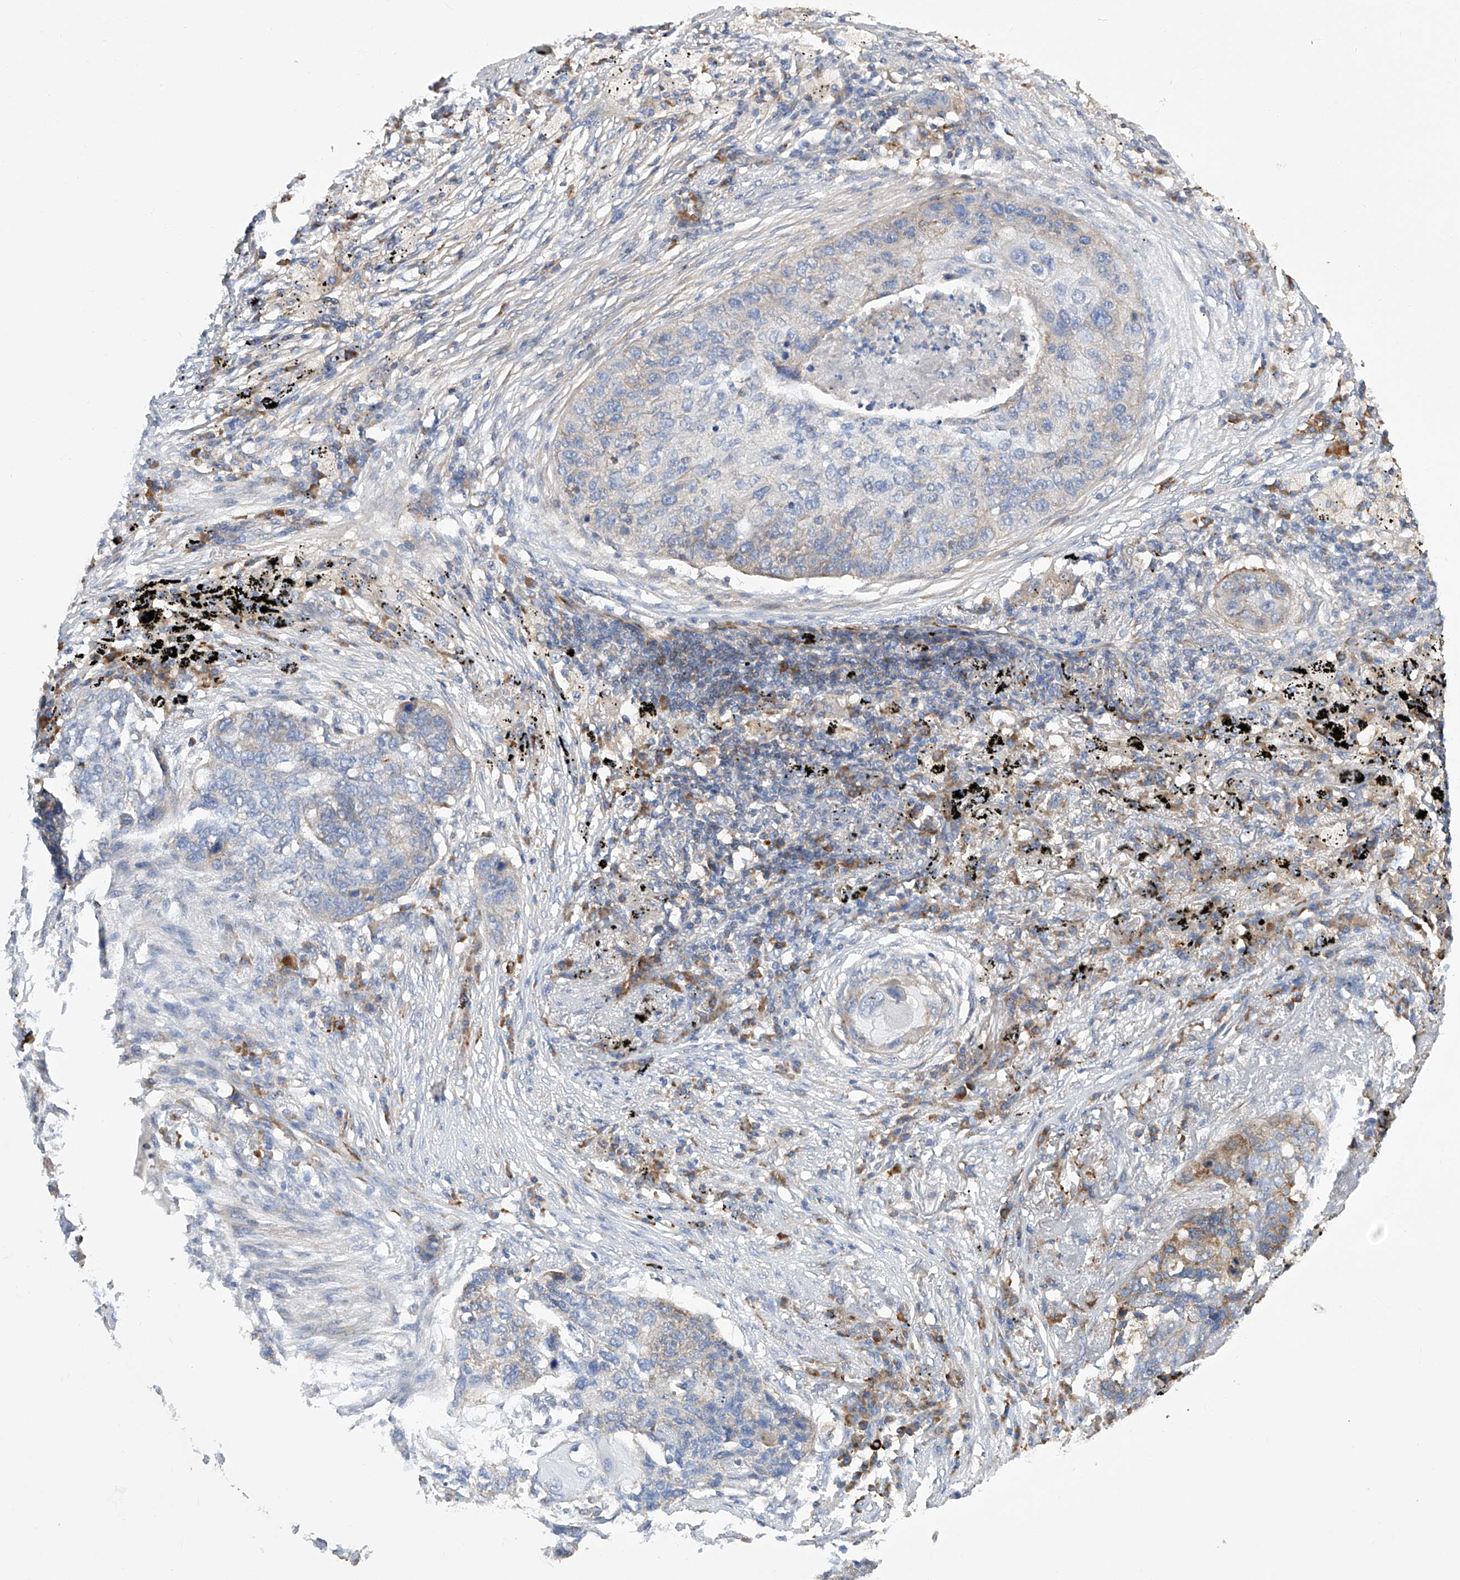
{"staining": {"intensity": "moderate", "quantity": "<25%", "location": "cytoplasmic/membranous"}, "tissue": "lung cancer", "cell_type": "Tumor cells", "image_type": "cancer", "snomed": [{"axis": "morphology", "description": "Squamous cell carcinoma, NOS"}, {"axis": "topography", "description": "Lung"}], "caption": "Immunohistochemistry micrograph of neoplastic tissue: lung cancer stained using immunohistochemistry (IHC) shows low levels of moderate protein expression localized specifically in the cytoplasmic/membranous of tumor cells, appearing as a cytoplasmic/membranous brown color.", "gene": "NFATC4", "patient": {"sex": "female", "age": 63}}